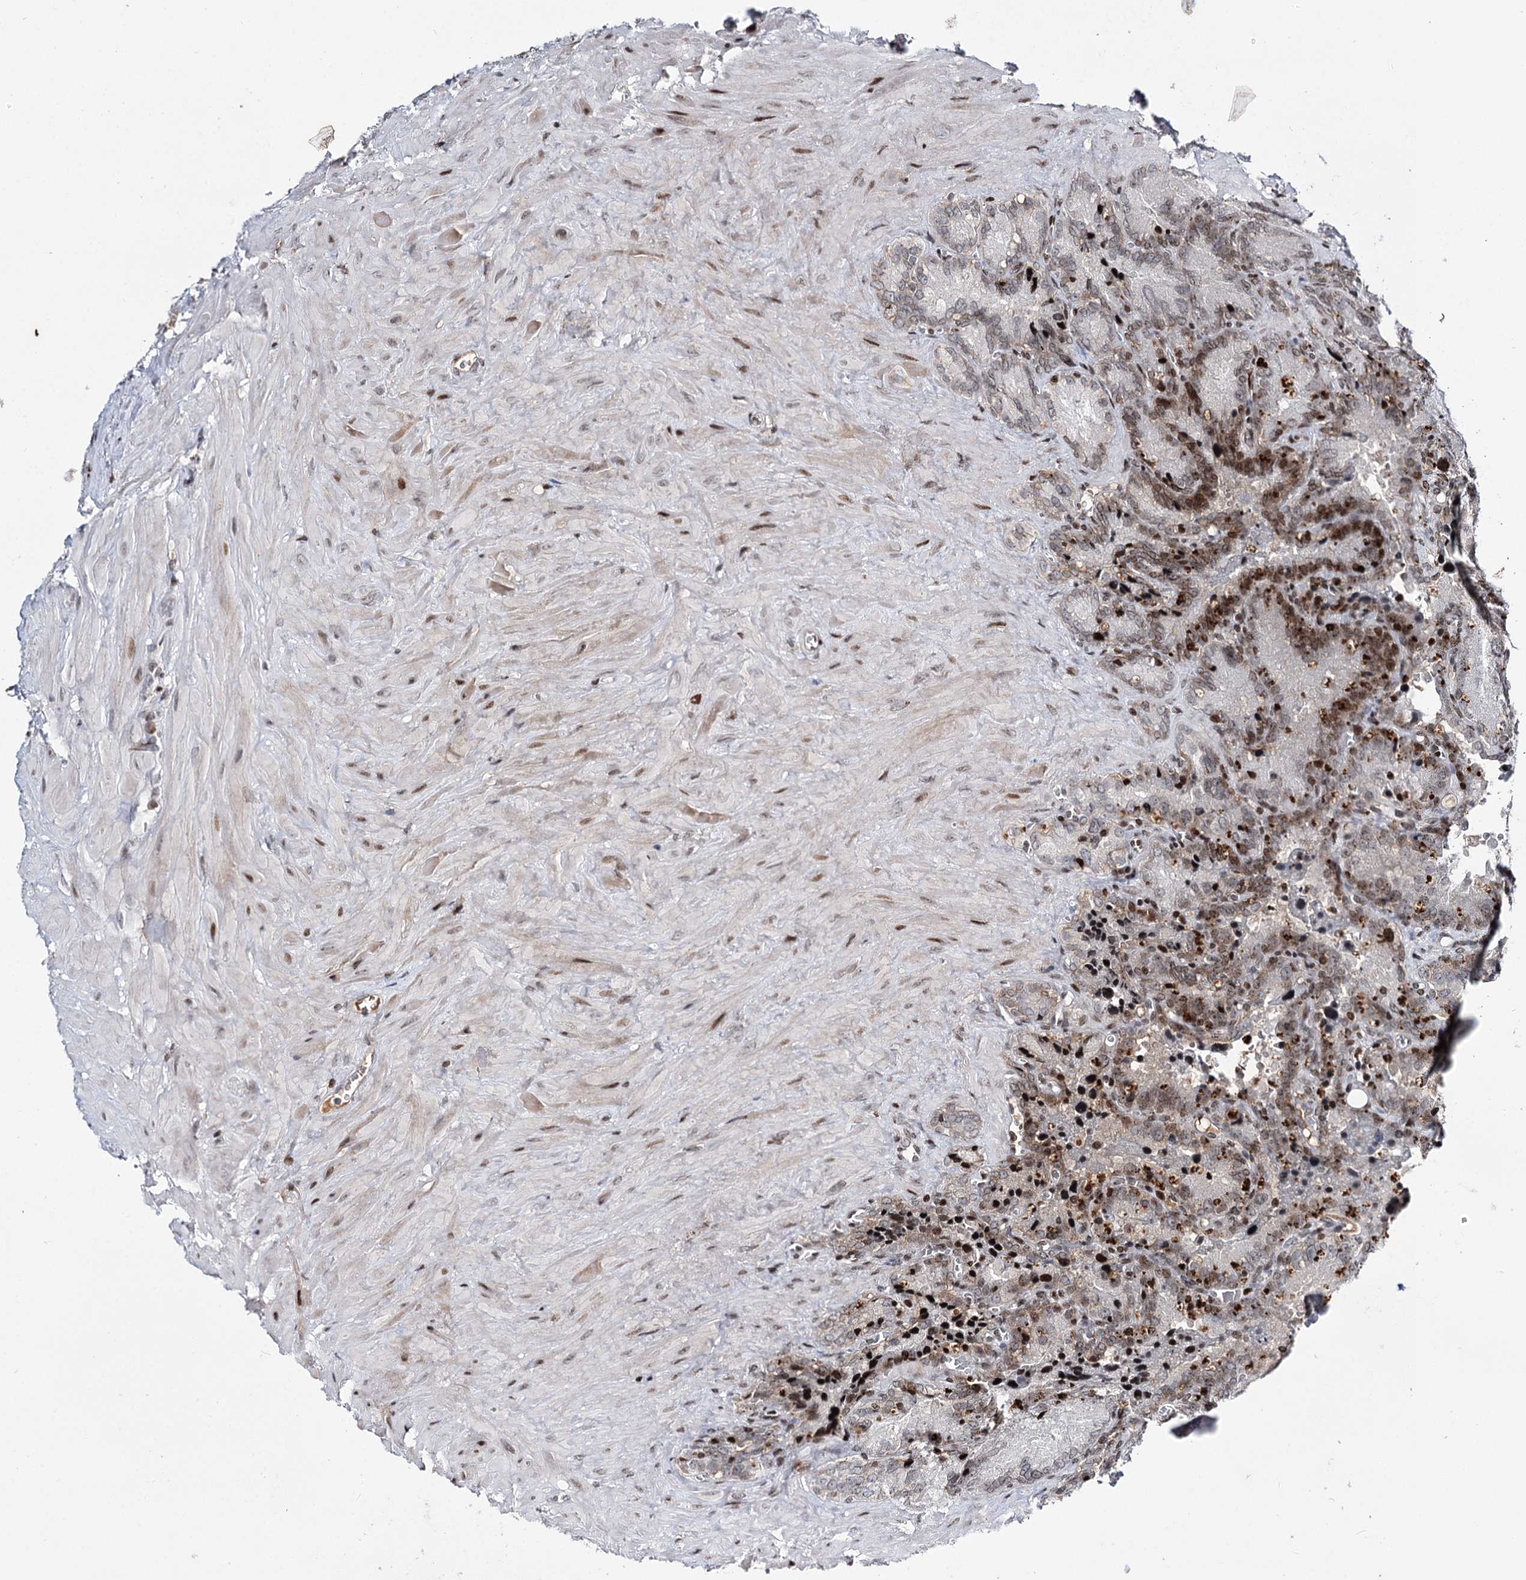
{"staining": {"intensity": "moderate", "quantity": "25%-75%", "location": "cytoplasmic/membranous"}, "tissue": "seminal vesicle", "cell_type": "Glandular cells", "image_type": "normal", "snomed": [{"axis": "morphology", "description": "Normal tissue, NOS"}, {"axis": "topography", "description": "Seminal veicle"}], "caption": "Unremarkable seminal vesicle demonstrates moderate cytoplasmic/membranous expression in about 25%-75% of glandular cells, visualized by immunohistochemistry. Immunohistochemistry stains the protein of interest in brown and the nuclei are stained blue.", "gene": "ITFG2", "patient": {"sex": "male", "age": 62}}